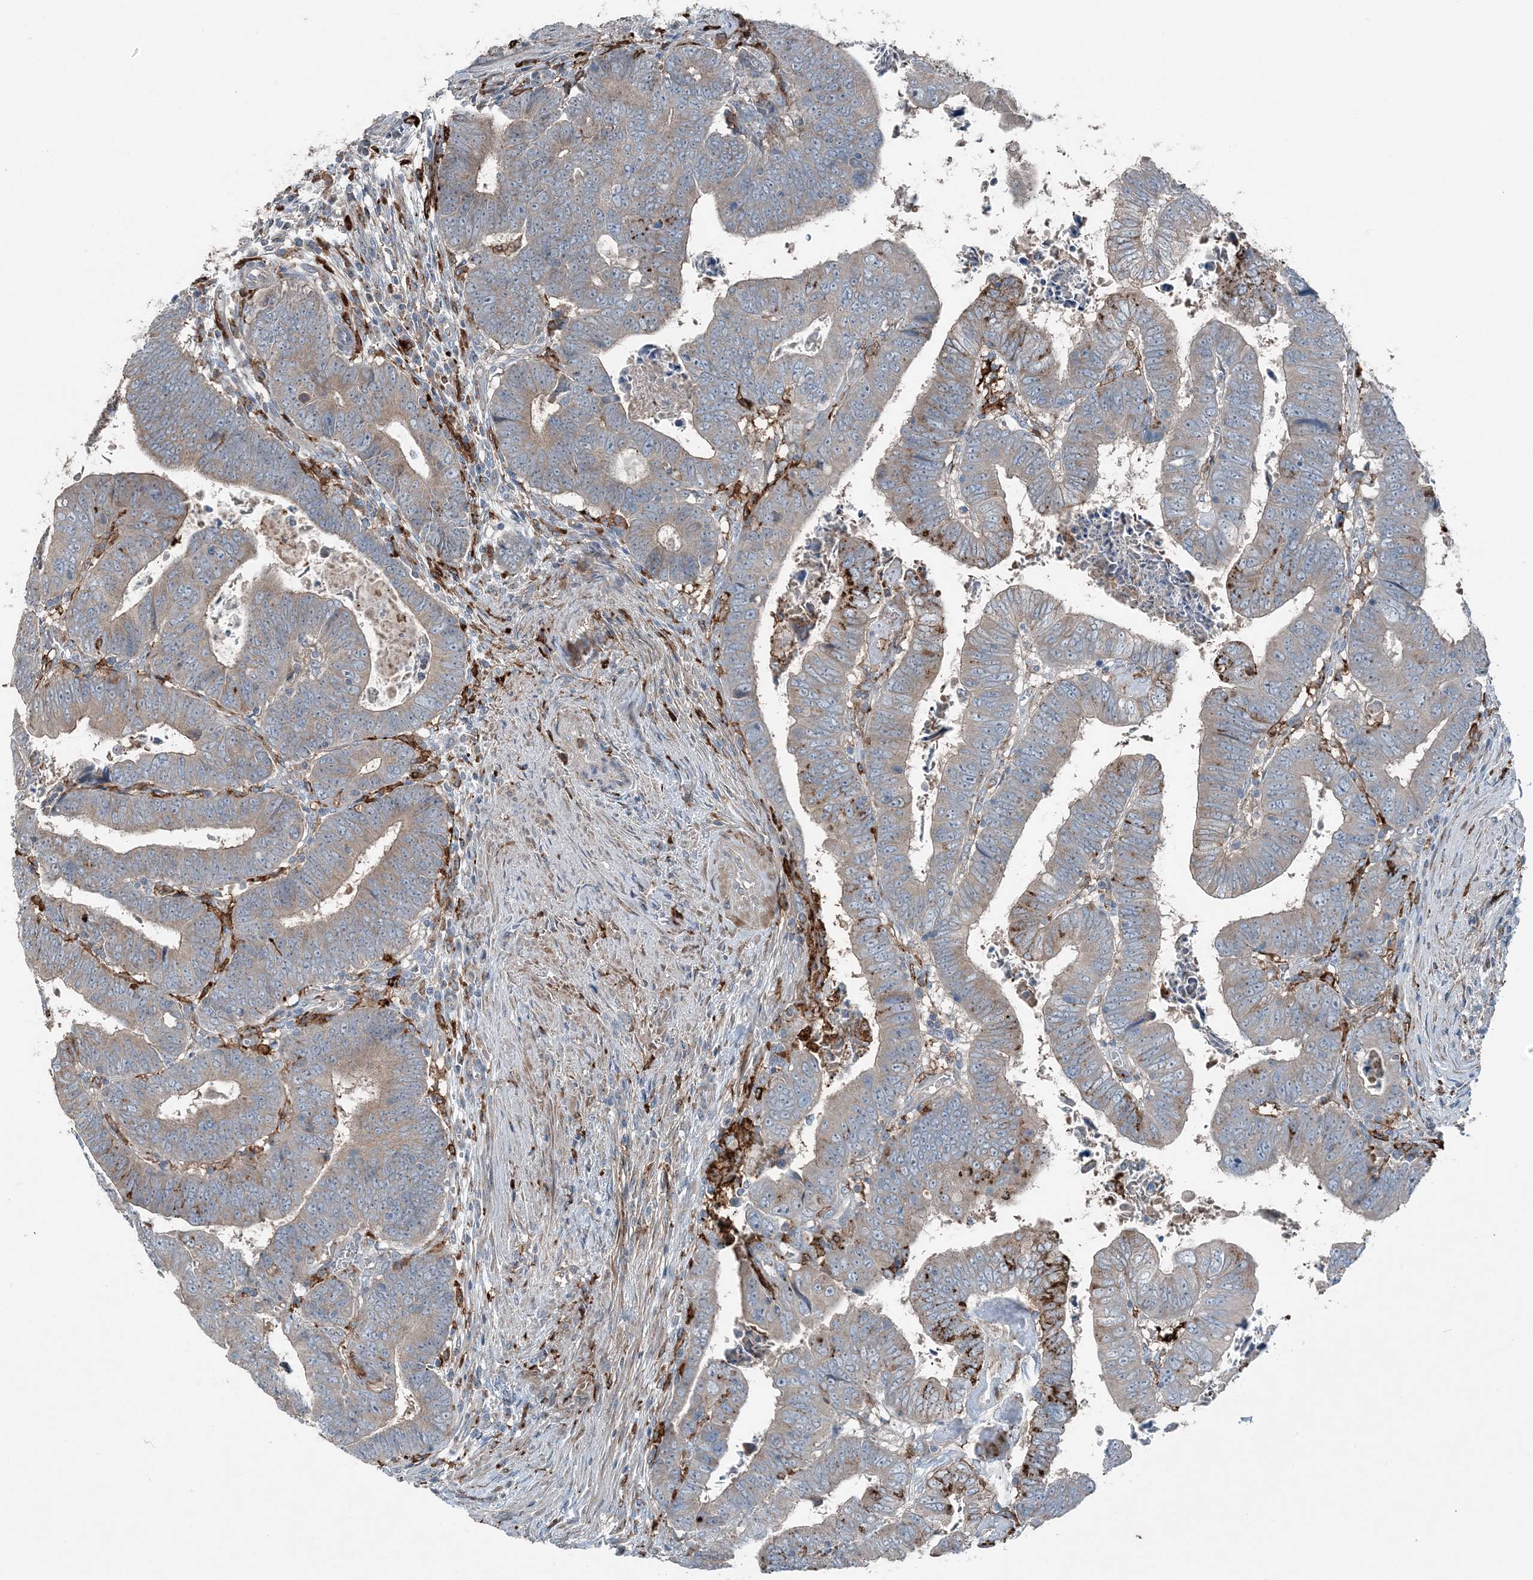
{"staining": {"intensity": "weak", "quantity": ">75%", "location": "cytoplasmic/membranous"}, "tissue": "colorectal cancer", "cell_type": "Tumor cells", "image_type": "cancer", "snomed": [{"axis": "morphology", "description": "Normal tissue, NOS"}, {"axis": "morphology", "description": "Adenocarcinoma, NOS"}, {"axis": "topography", "description": "Rectum"}], "caption": "Immunohistochemical staining of colorectal adenocarcinoma exhibits low levels of weak cytoplasmic/membranous protein staining in approximately >75% of tumor cells. The protein of interest is stained brown, and the nuclei are stained in blue (DAB IHC with brightfield microscopy, high magnification).", "gene": "KY", "patient": {"sex": "female", "age": 65}}